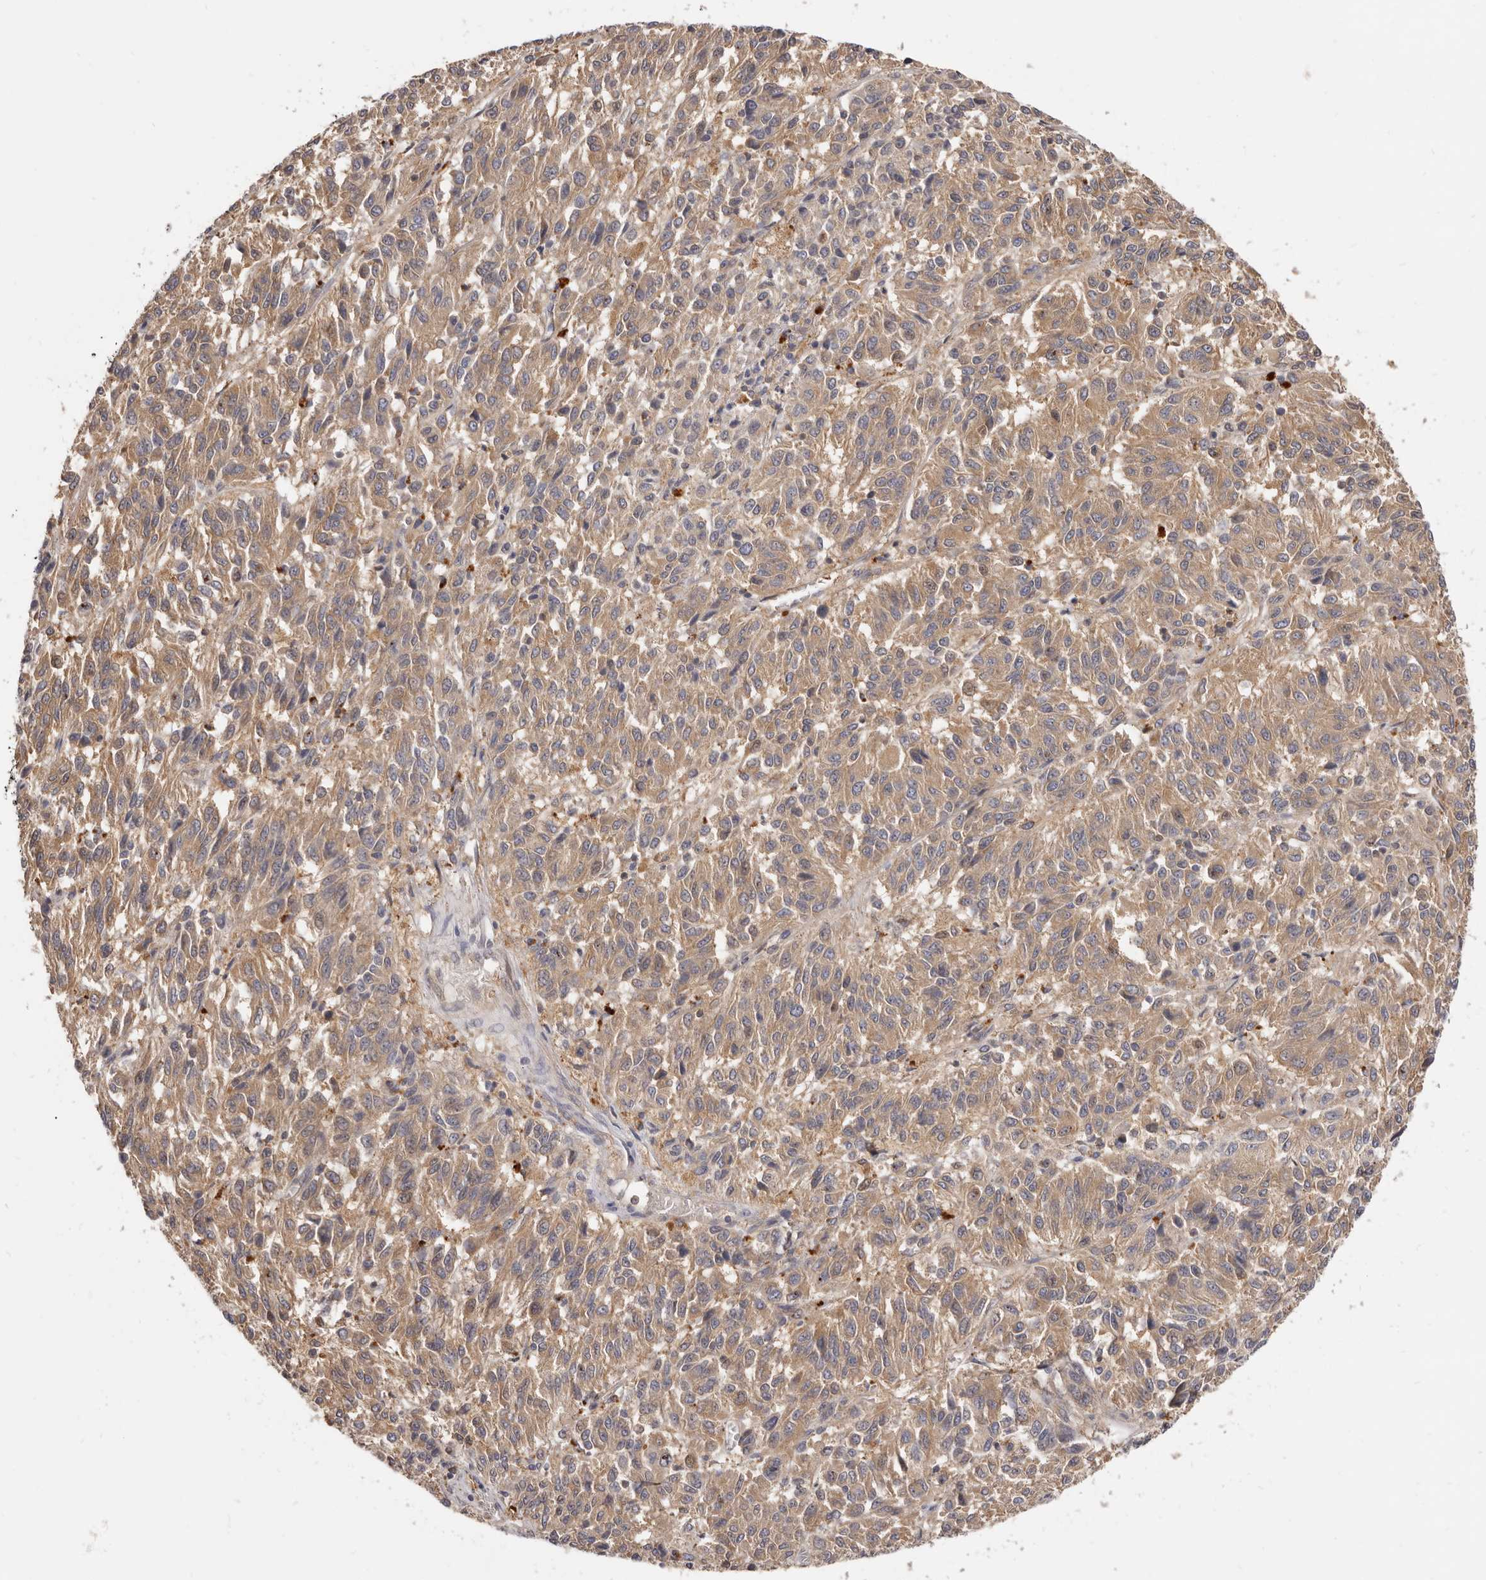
{"staining": {"intensity": "moderate", "quantity": ">75%", "location": "cytoplasmic/membranous"}, "tissue": "melanoma", "cell_type": "Tumor cells", "image_type": "cancer", "snomed": [{"axis": "morphology", "description": "Malignant melanoma, Metastatic site"}, {"axis": "topography", "description": "Lung"}], "caption": "The histopathology image reveals staining of melanoma, revealing moderate cytoplasmic/membranous protein staining (brown color) within tumor cells. Immunohistochemistry (ihc) stains the protein in brown and the nuclei are stained blue.", "gene": "ADAMTS20", "patient": {"sex": "male", "age": 64}}